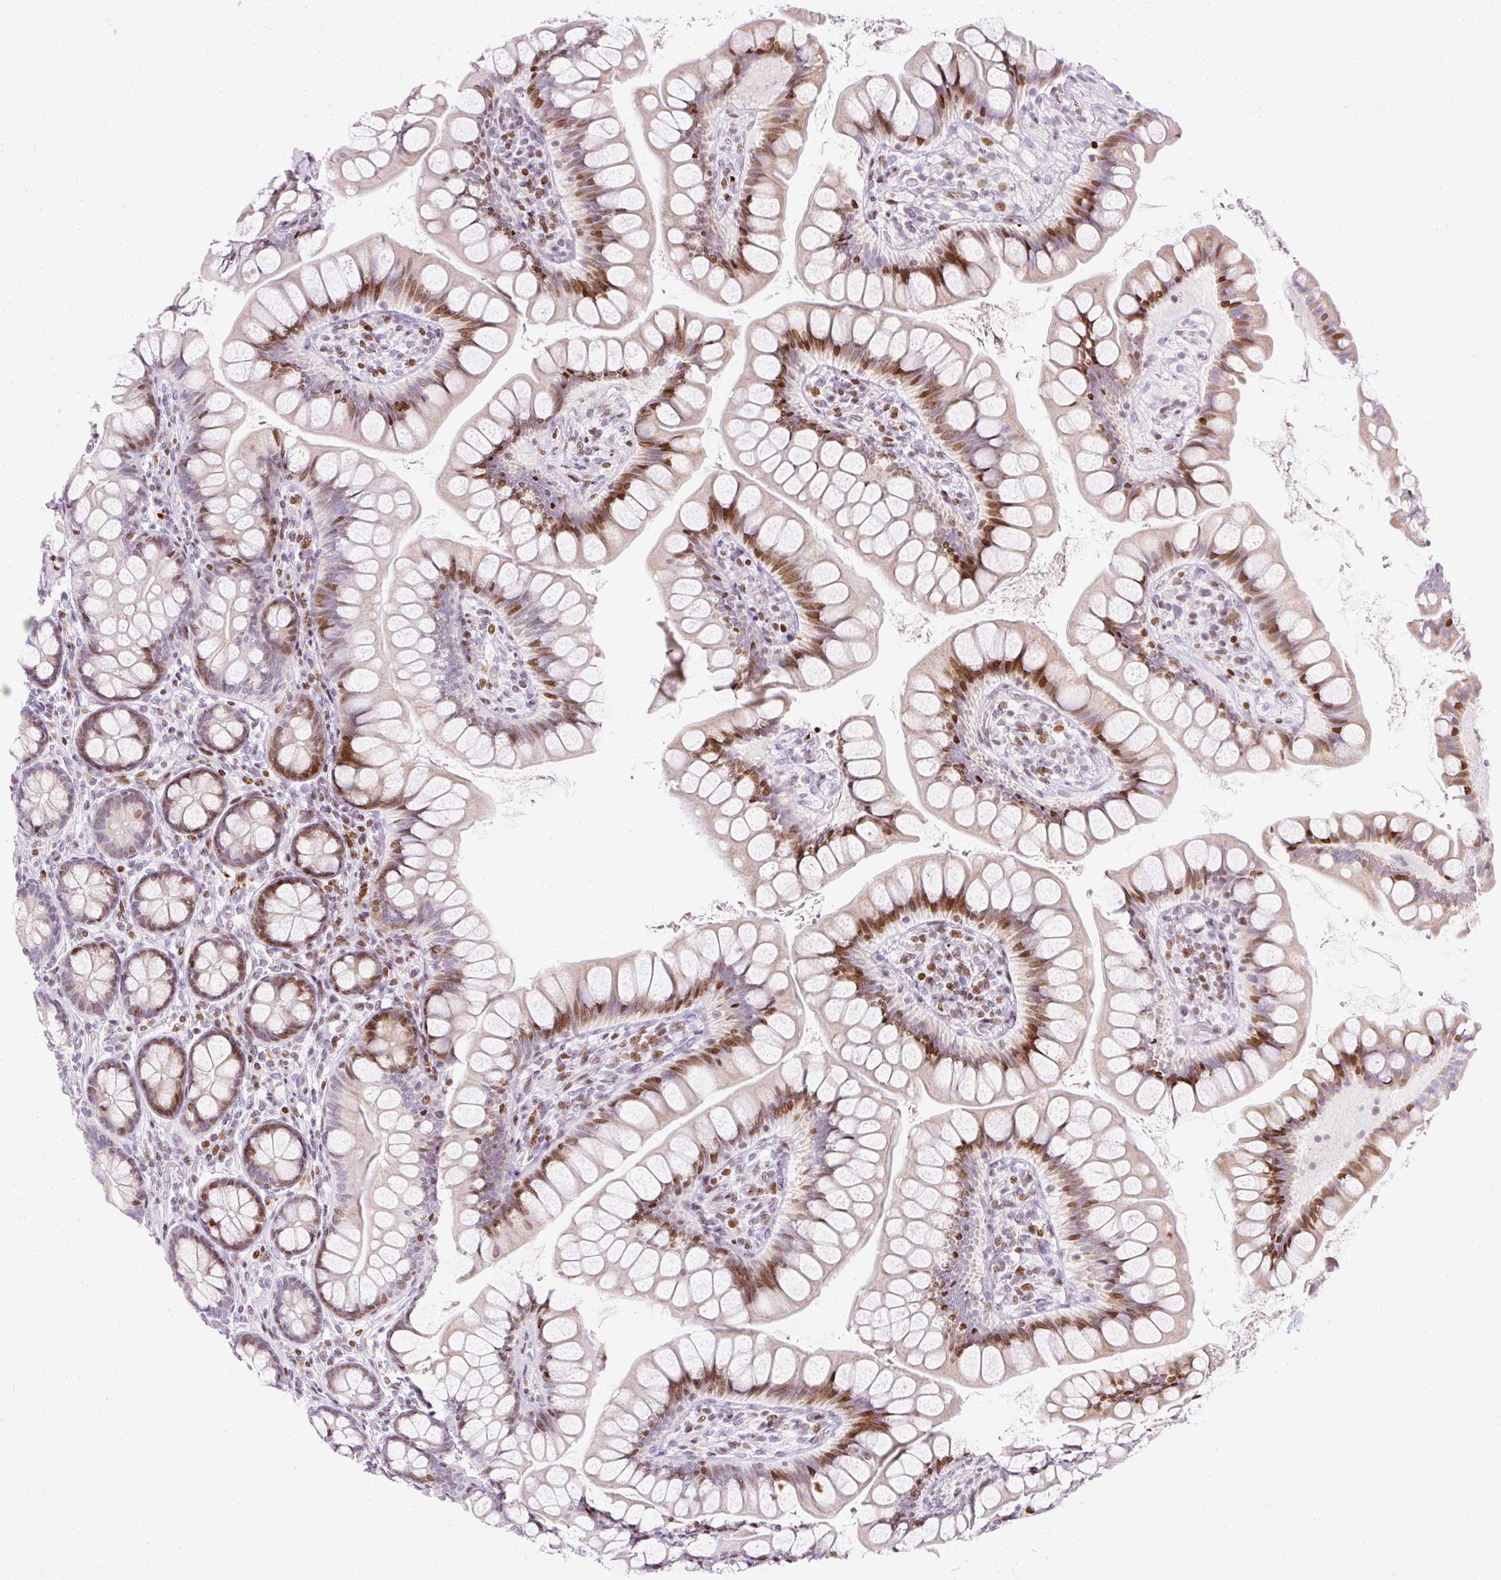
{"staining": {"intensity": "moderate", "quantity": "25%-75%", "location": "cytoplasmic/membranous,nuclear"}, "tissue": "small intestine", "cell_type": "Glandular cells", "image_type": "normal", "snomed": [{"axis": "morphology", "description": "Normal tissue, NOS"}, {"axis": "topography", "description": "Small intestine"}], "caption": "Immunohistochemical staining of benign small intestine exhibits 25%-75% levels of moderate cytoplasmic/membranous,nuclear protein expression in approximately 25%-75% of glandular cells.", "gene": "TMEM177", "patient": {"sex": "male", "age": 70}}